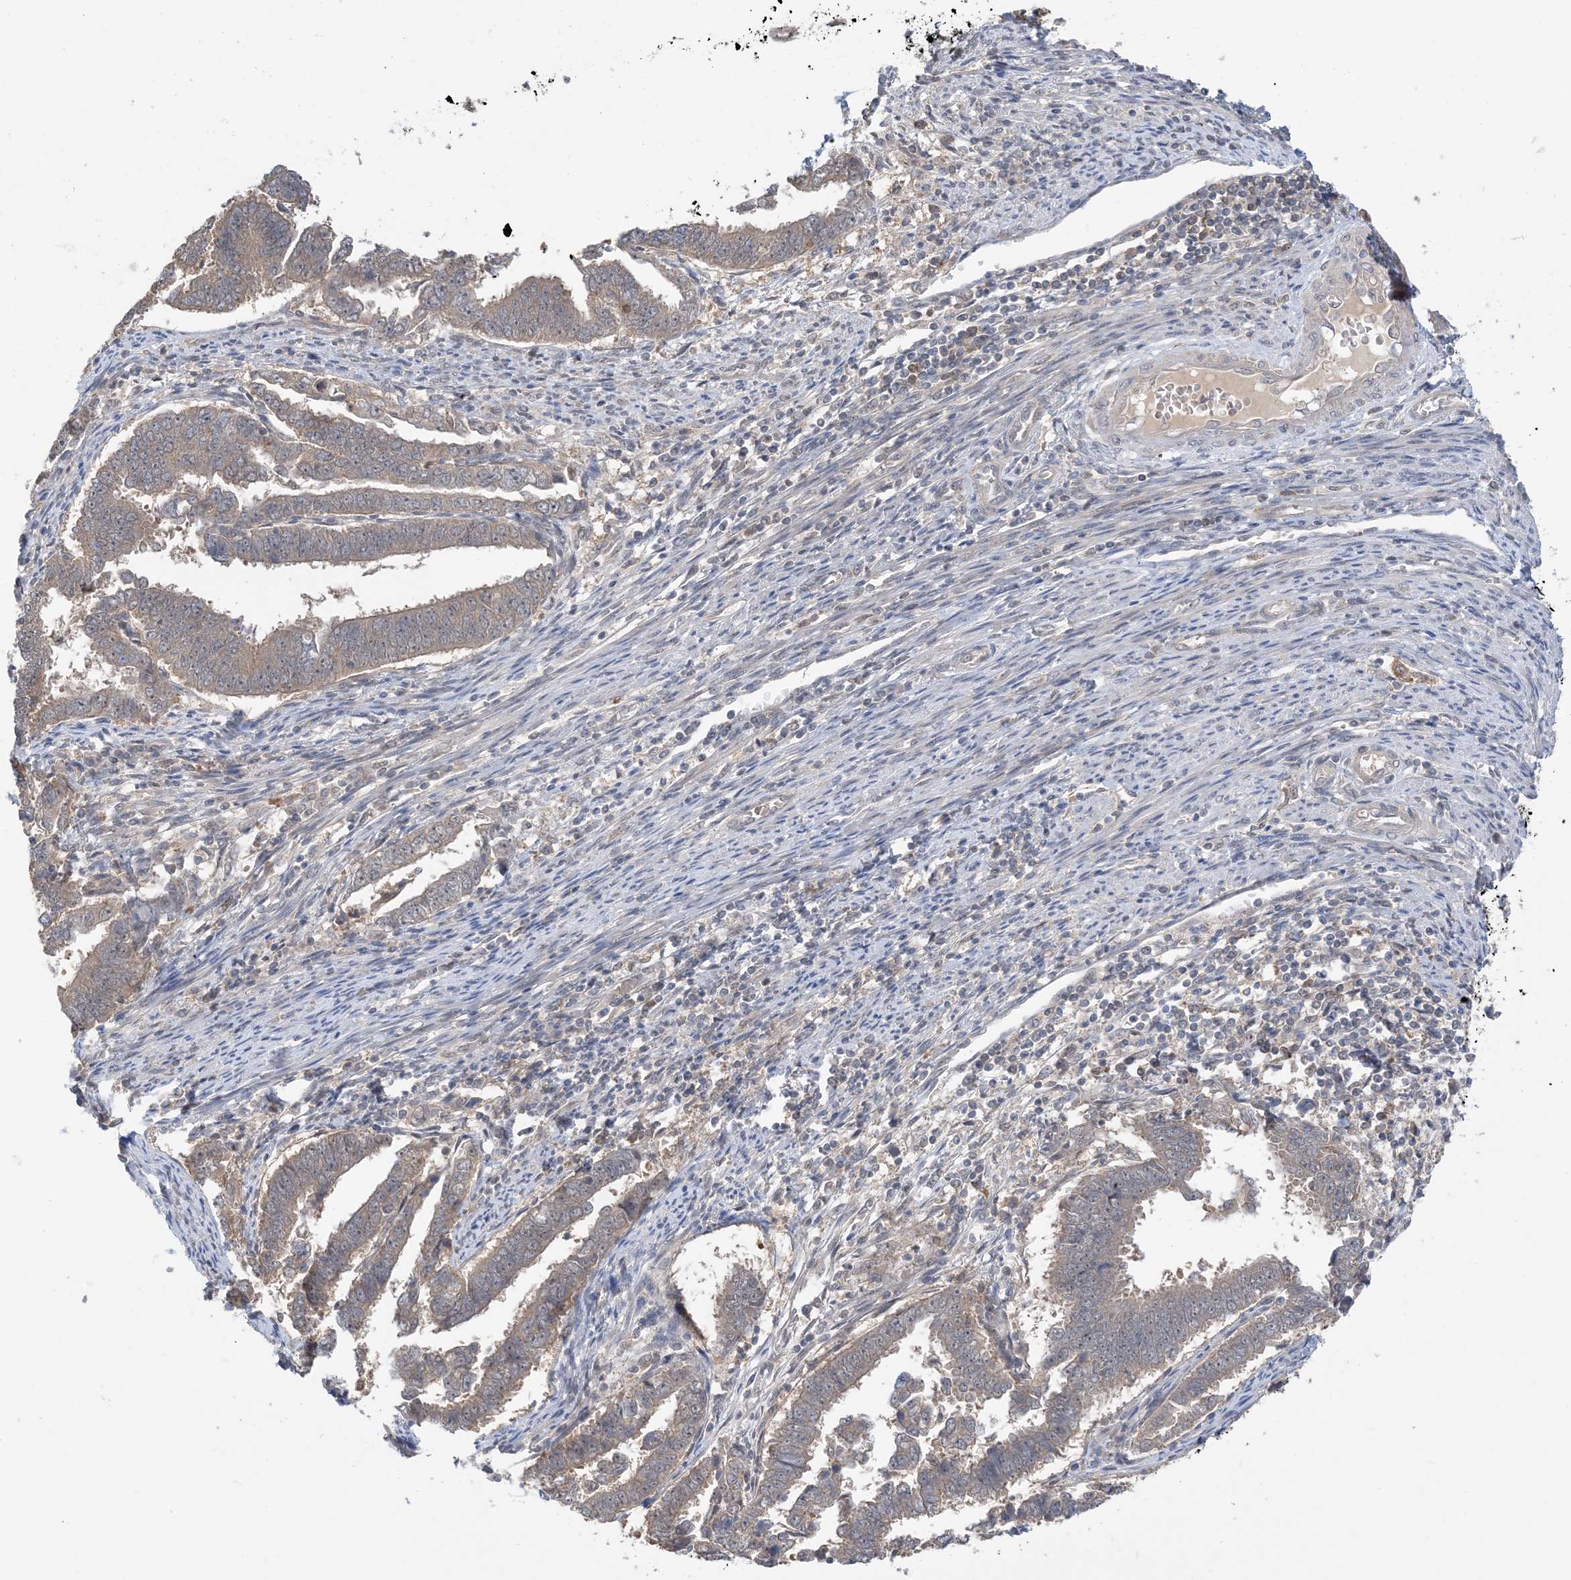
{"staining": {"intensity": "weak", "quantity": ">75%", "location": "cytoplasmic/membranous"}, "tissue": "endometrial cancer", "cell_type": "Tumor cells", "image_type": "cancer", "snomed": [{"axis": "morphology", "description": "Adenocarcinoma, NOS"}, {"axis": "topography", "description": "Endometrium"}], "caption": "Adenocarcinoma (endometrial) was stained to show a protein in brown. There is low levels of weak cytoplasmic/membranous positivity in about >75% of tumor cells.", "gene": "WDR26", "patient": {"sex": "female", "age": 75}}